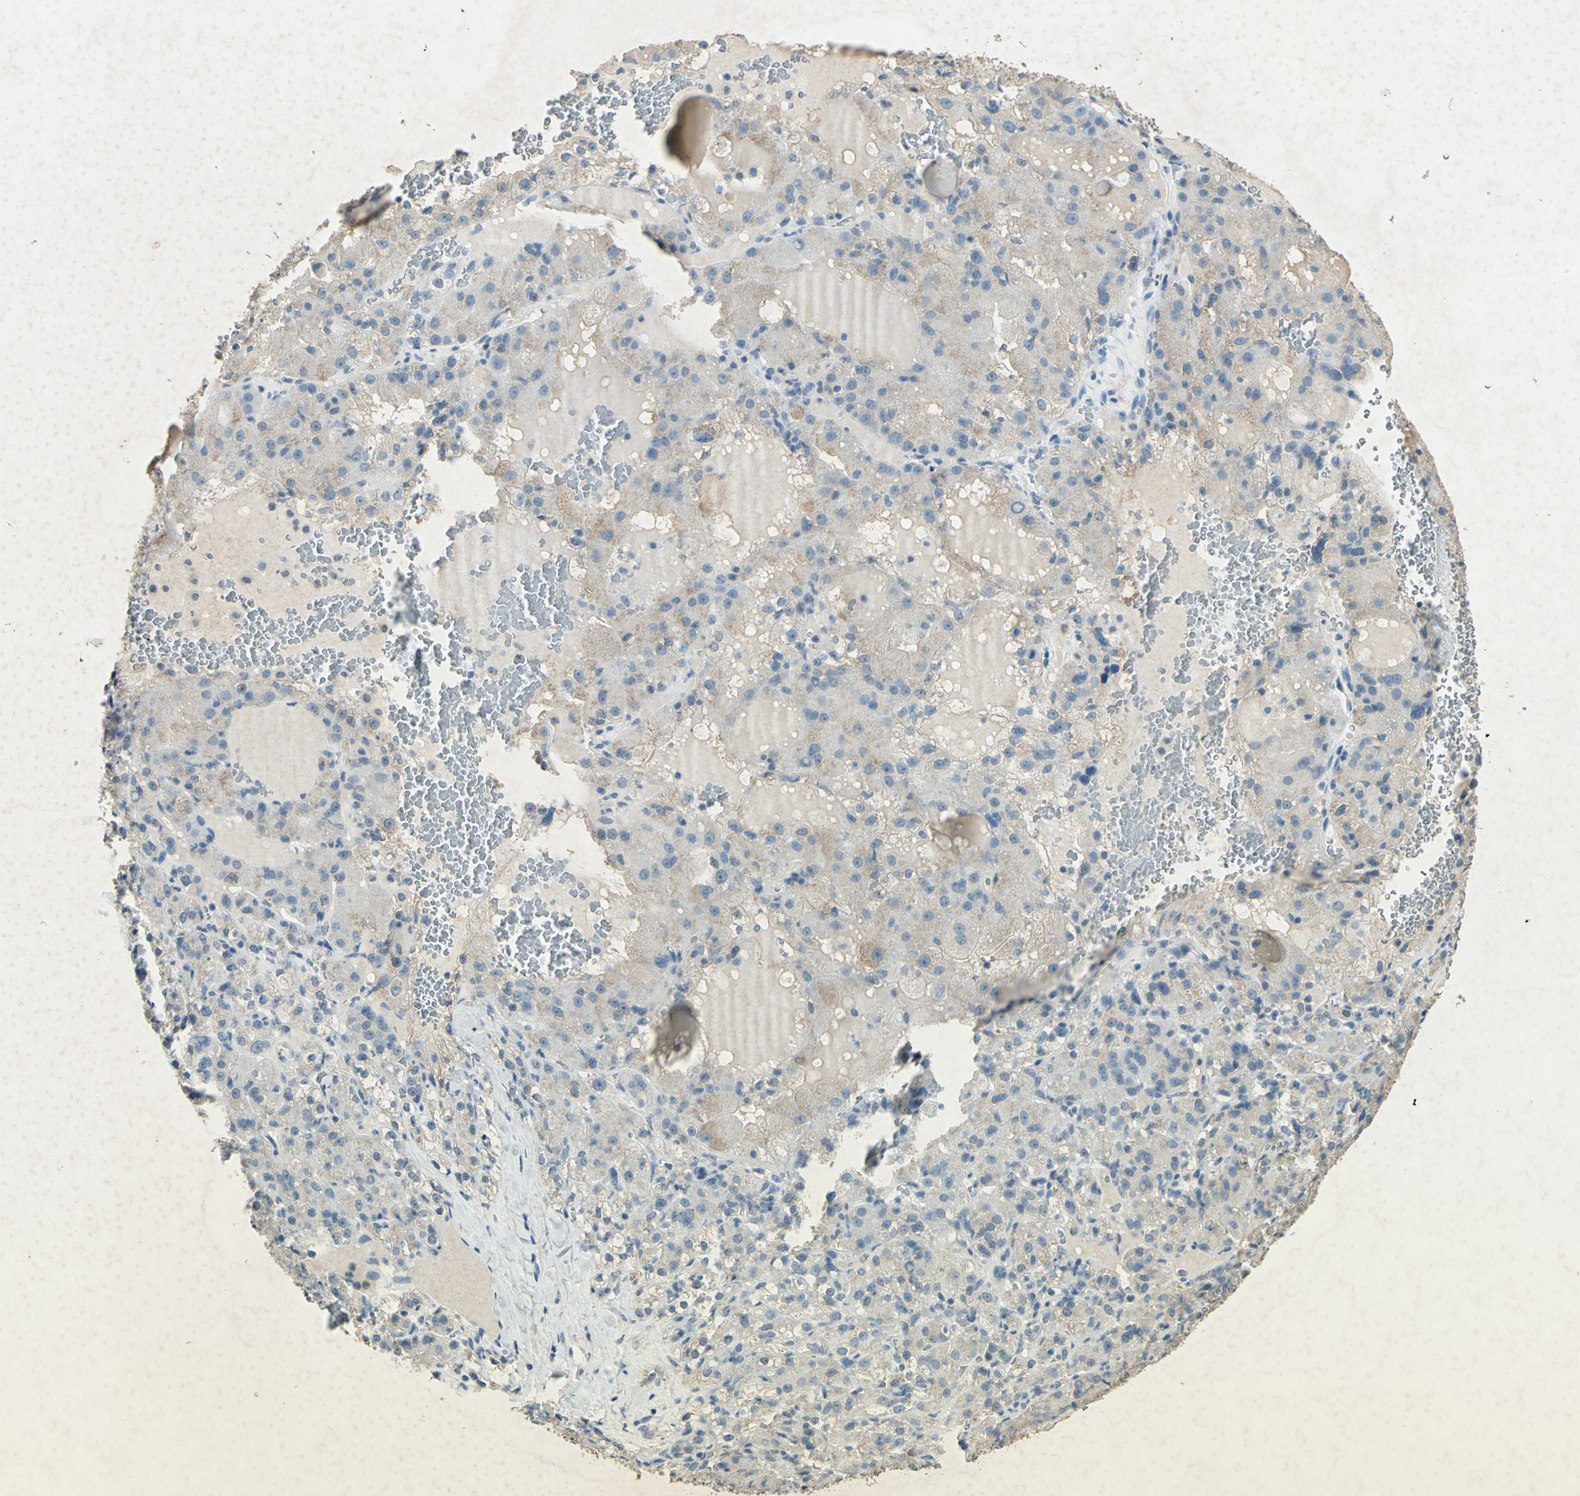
{"staining": {"intensity": "weak", "quantity": "25%-75%", "location": "cytoplasmic/membranous"}, "tissue": "renal cancer", "cell_type": "Tumor cells", "image_type": "cancer", "snomed": [{"axis": "morphology", "description": "Normal tissue, NOS"}, {"axis": "morphology", "description": "Adenocarcinoma, NOS"}, {"axis": "topography", "description": "Kidney"}], "caption": "High-power microscopy captured an immunohistochemistry (IHC) photomicrograph of renal cancer (adenocarcinoma), revealing weak cytoplasmic/membranous positivity in about 25%-75% of tumor cells. The protein is stained brown, and the nuclei are stained in blue (DAB (3,3'-diaminobenzidine) IHC with brightfield microscopy, high magnification).", "gene": "CAMK2B", "patient": {"sex": "male", "age": 61}}